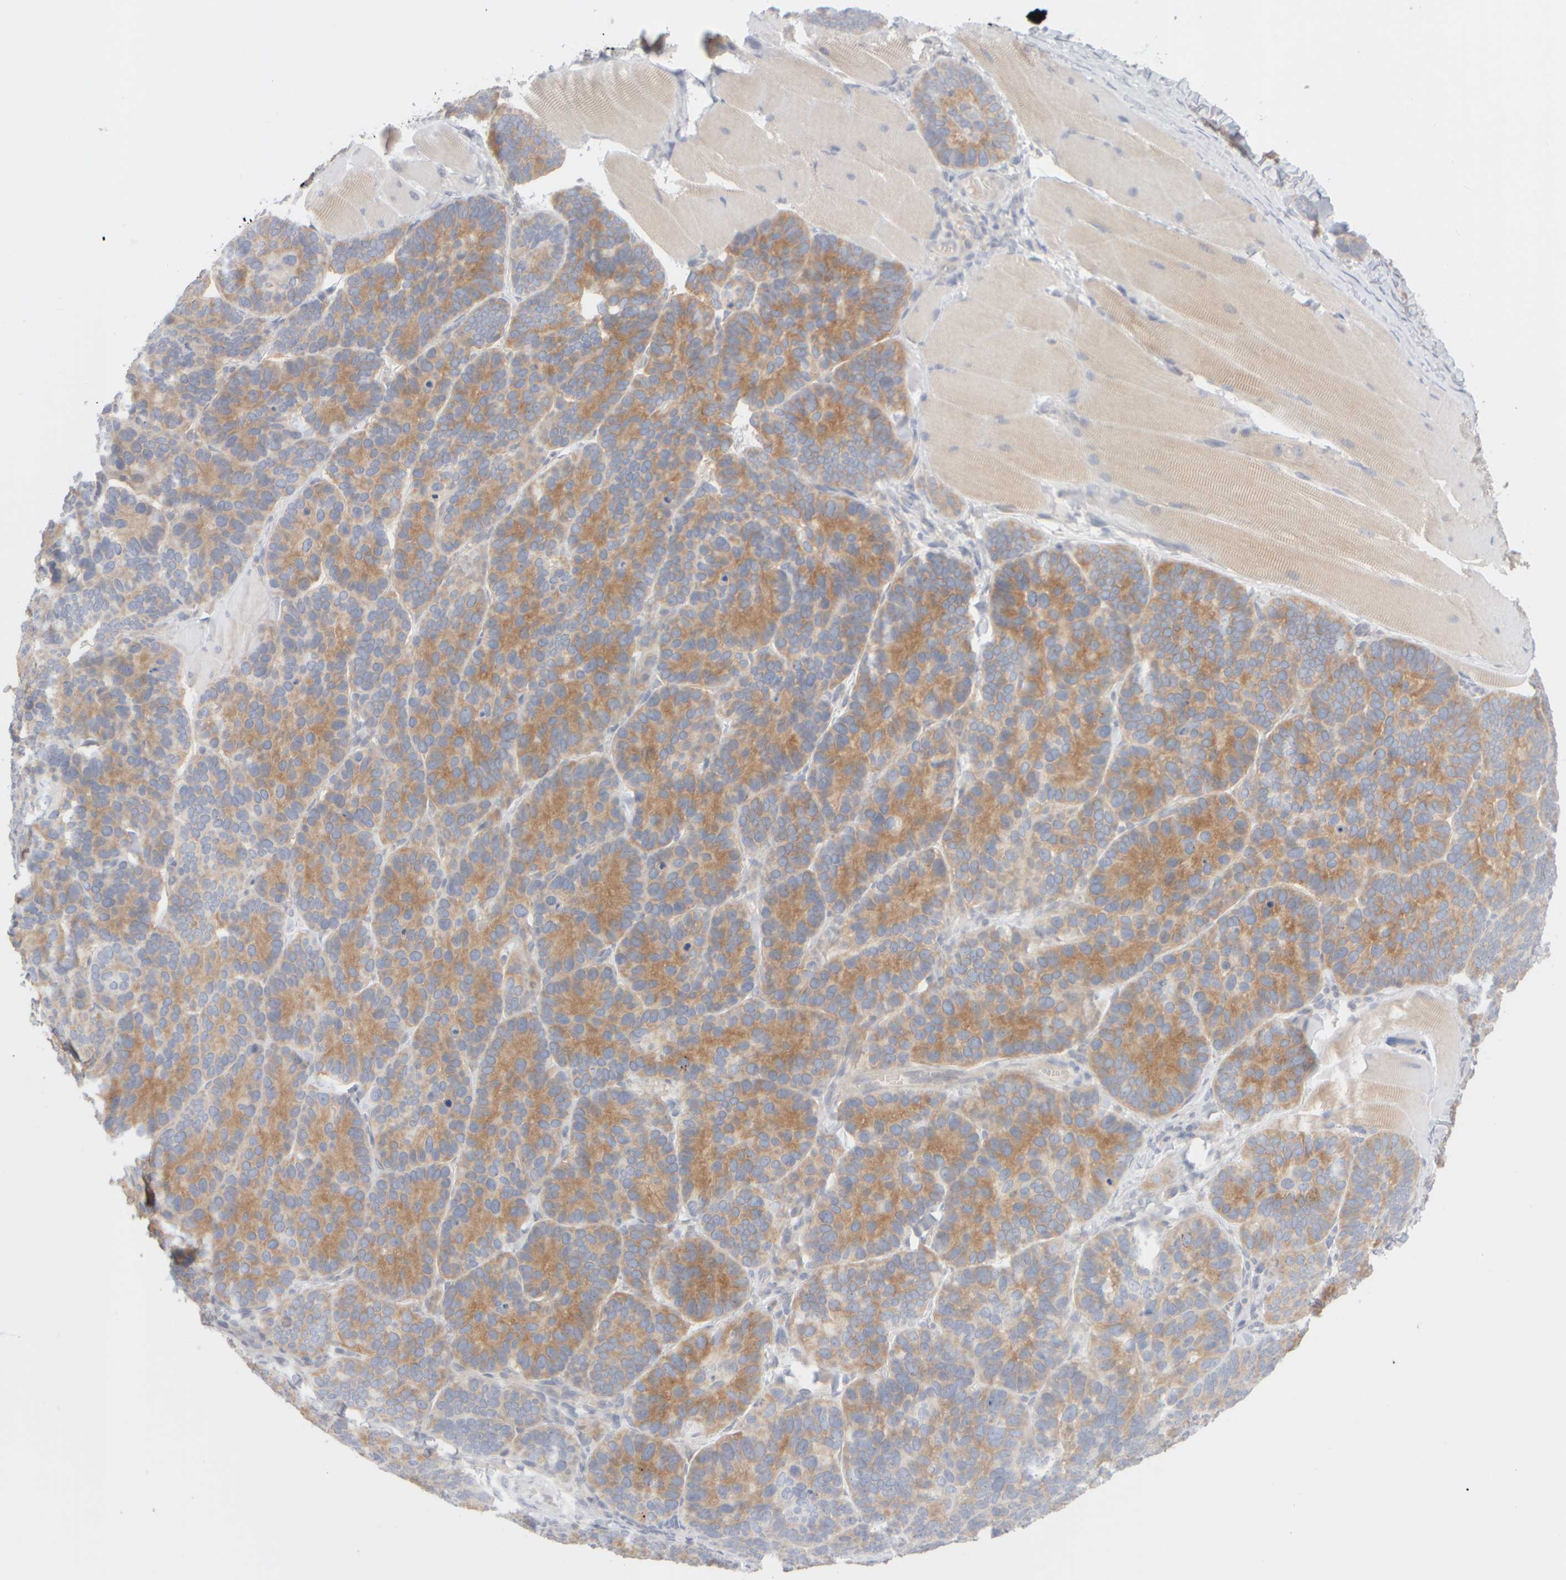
{"staining": {"intensity": "moderate", "quantity": "25%-75%", "location": "cytoplasmic/membranous"}, "tissue": "skin cancer", "cell_type": "Tumor cells", "image_type": "cancer", "snomed": [{"axis": "morphology", "description": "Basal cell carcinoma"}, {"axis": "topography", "description": "Skin"}], "caption": "This is an image of immunohistochemistry staining of skin basal cell carcinoma, which shows moderate positivity in the cytoplasmic/membranous of tumor cells.", "gene": "GOPC", "patient": {"sex": "male", "age": 62}}